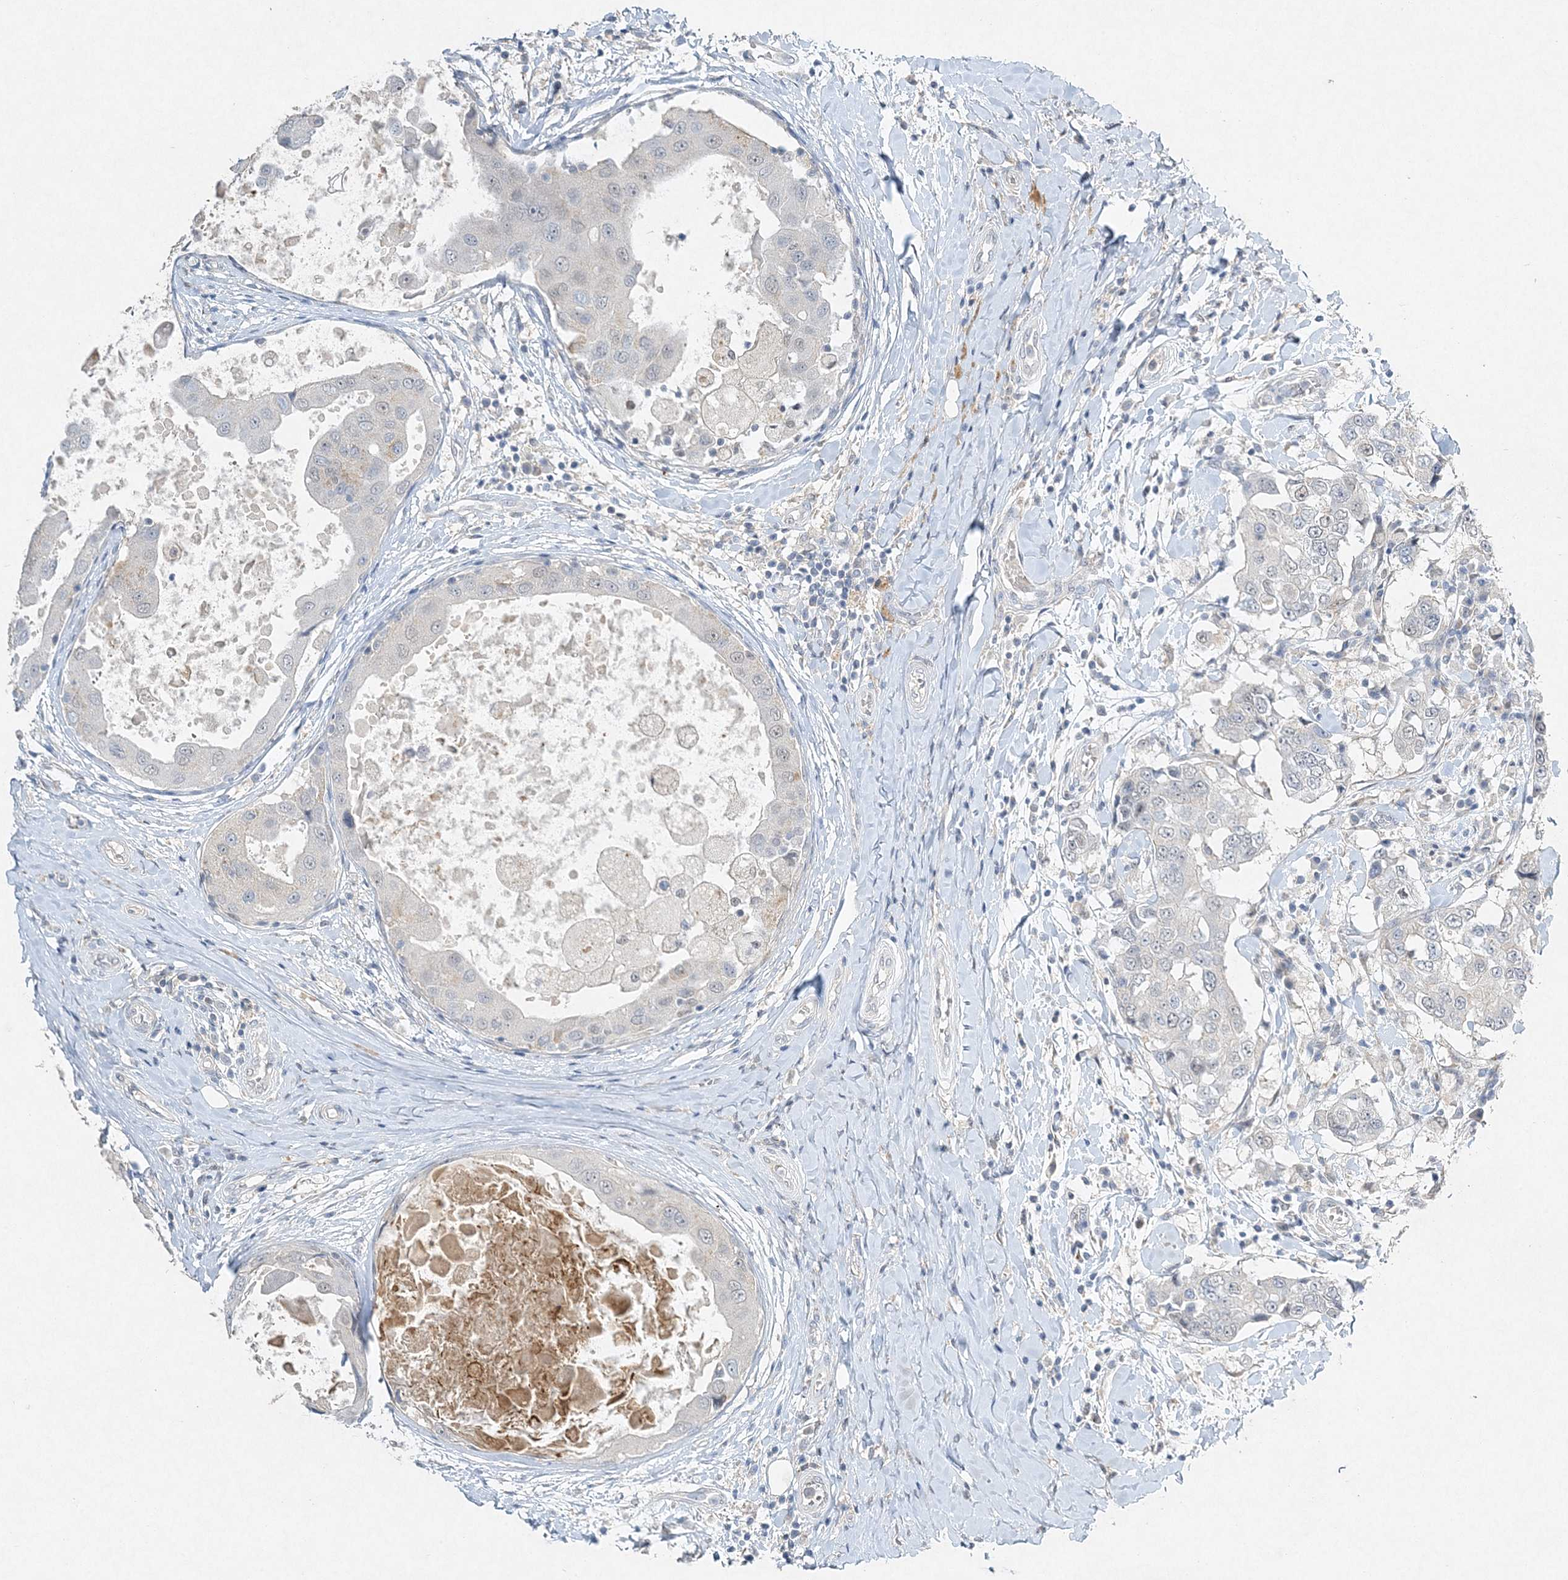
{"staining": {"intensity": "negative", "quantity": "none", "location": "none"}, "tissue": "breast cancer", "cell_type": "Tumor cells", "image_type": "cancer", "snomed": [{"axis": "morphology", "description": "Duct carcinoma"}, {"axis": "topography", "description": "Breast"}], "caption": "Immunohistochemical staining of invasive ductal carcinoma (breast) demonstrates no significant staining in tumor cells.", "gene": "MAT2B", "patient": {"sex": "female", "age": 27}}